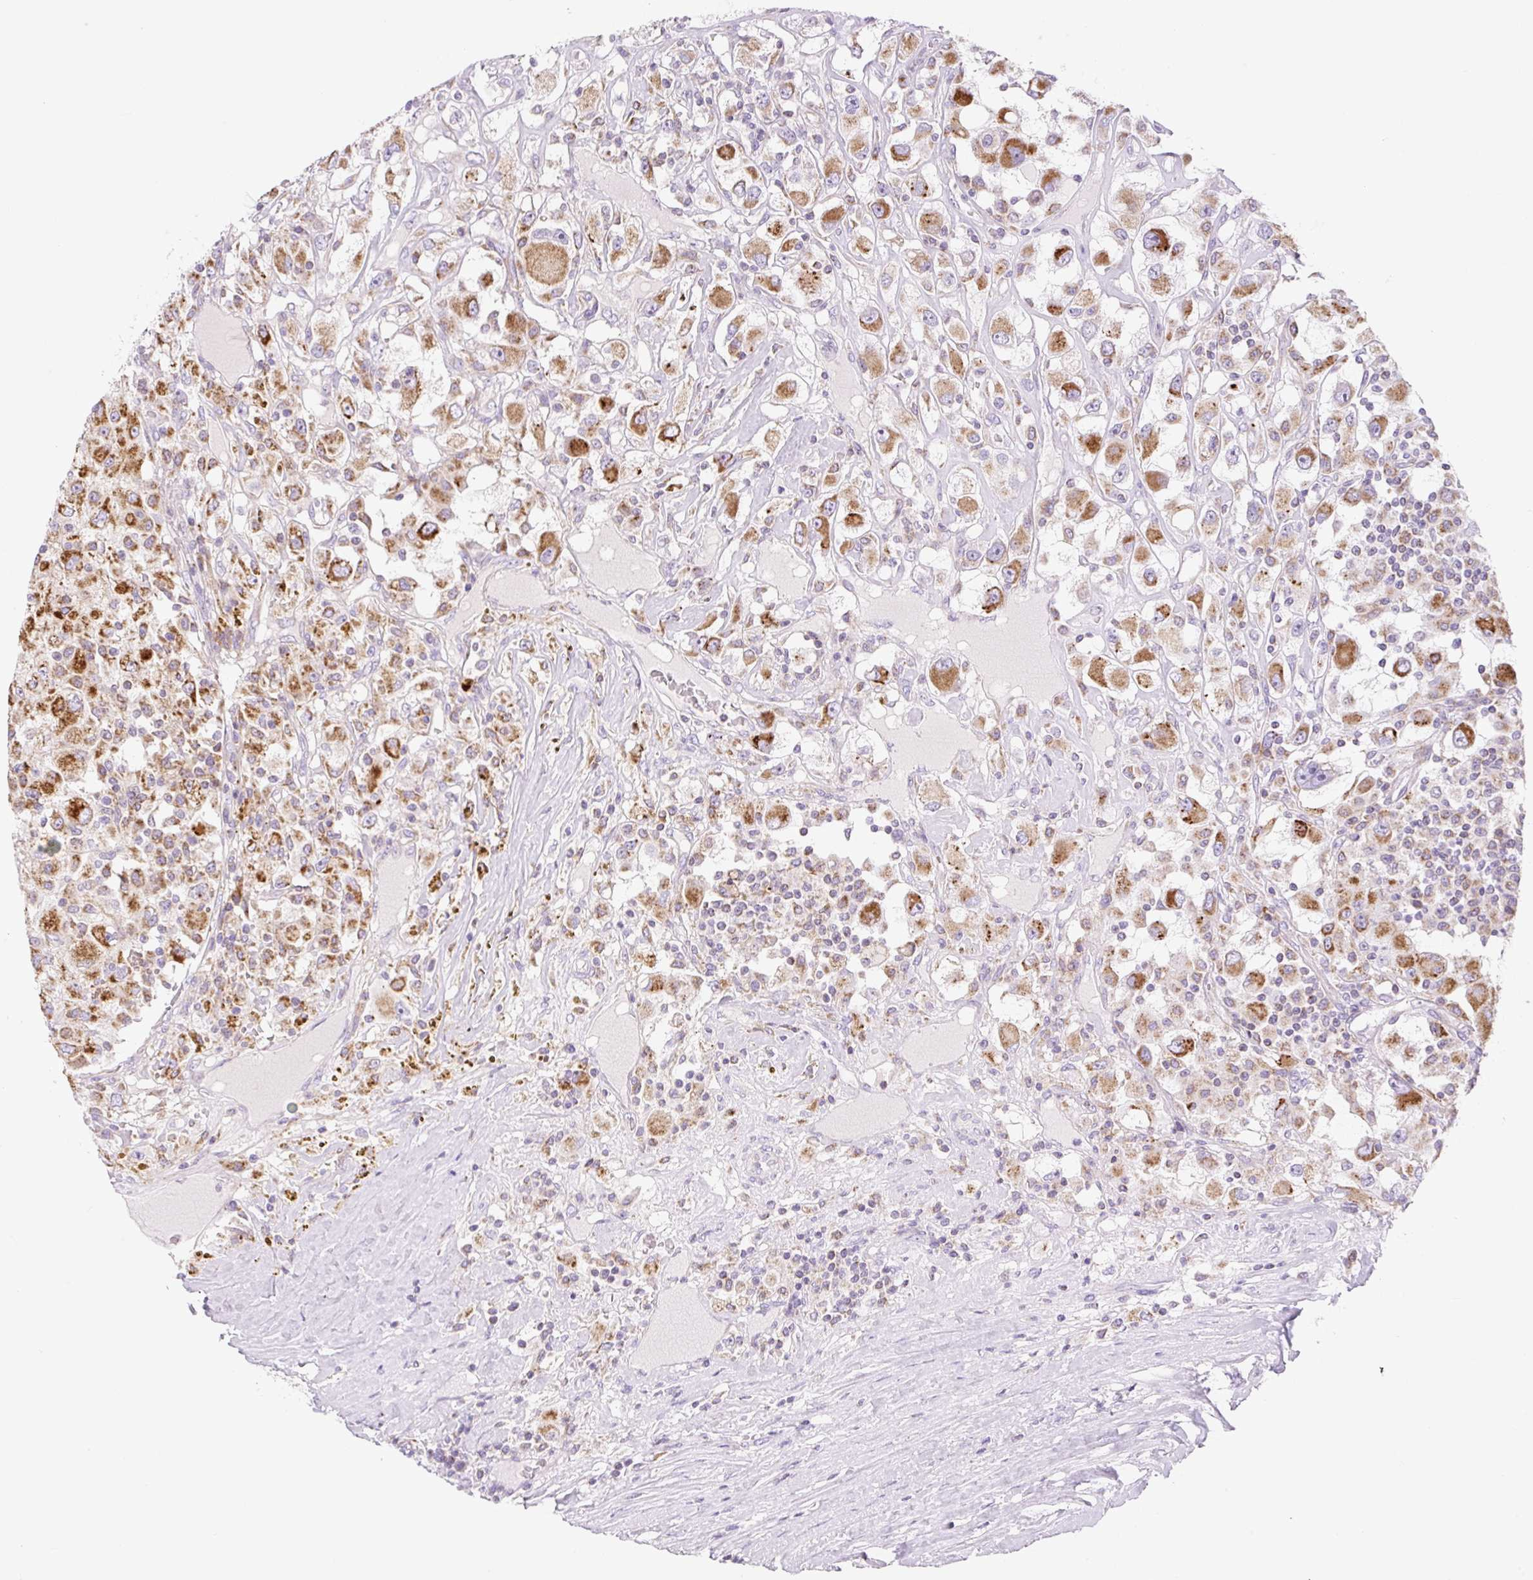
{"staining": {"intensity": "moderate", "quantity": ">75%", "location": "cytoplasmic/membranous"}, "tissue": "renal cancer", "cell_type": "Tumor cells", "image_type": "cancer", "snomed": [{"axis": "morphology", "description": "Adenocarcinoma, NOS"}, {"axis": "topography", "description": "Kidney"}], "caption": "This photomicrograph reveals IHC staining of renal cancer, with medium moderate cytoplasmic/membranous positivity in about >75% of tumor cells.", "gene": "FOCAD", "patient": {"sex": "female", "age": 67}}